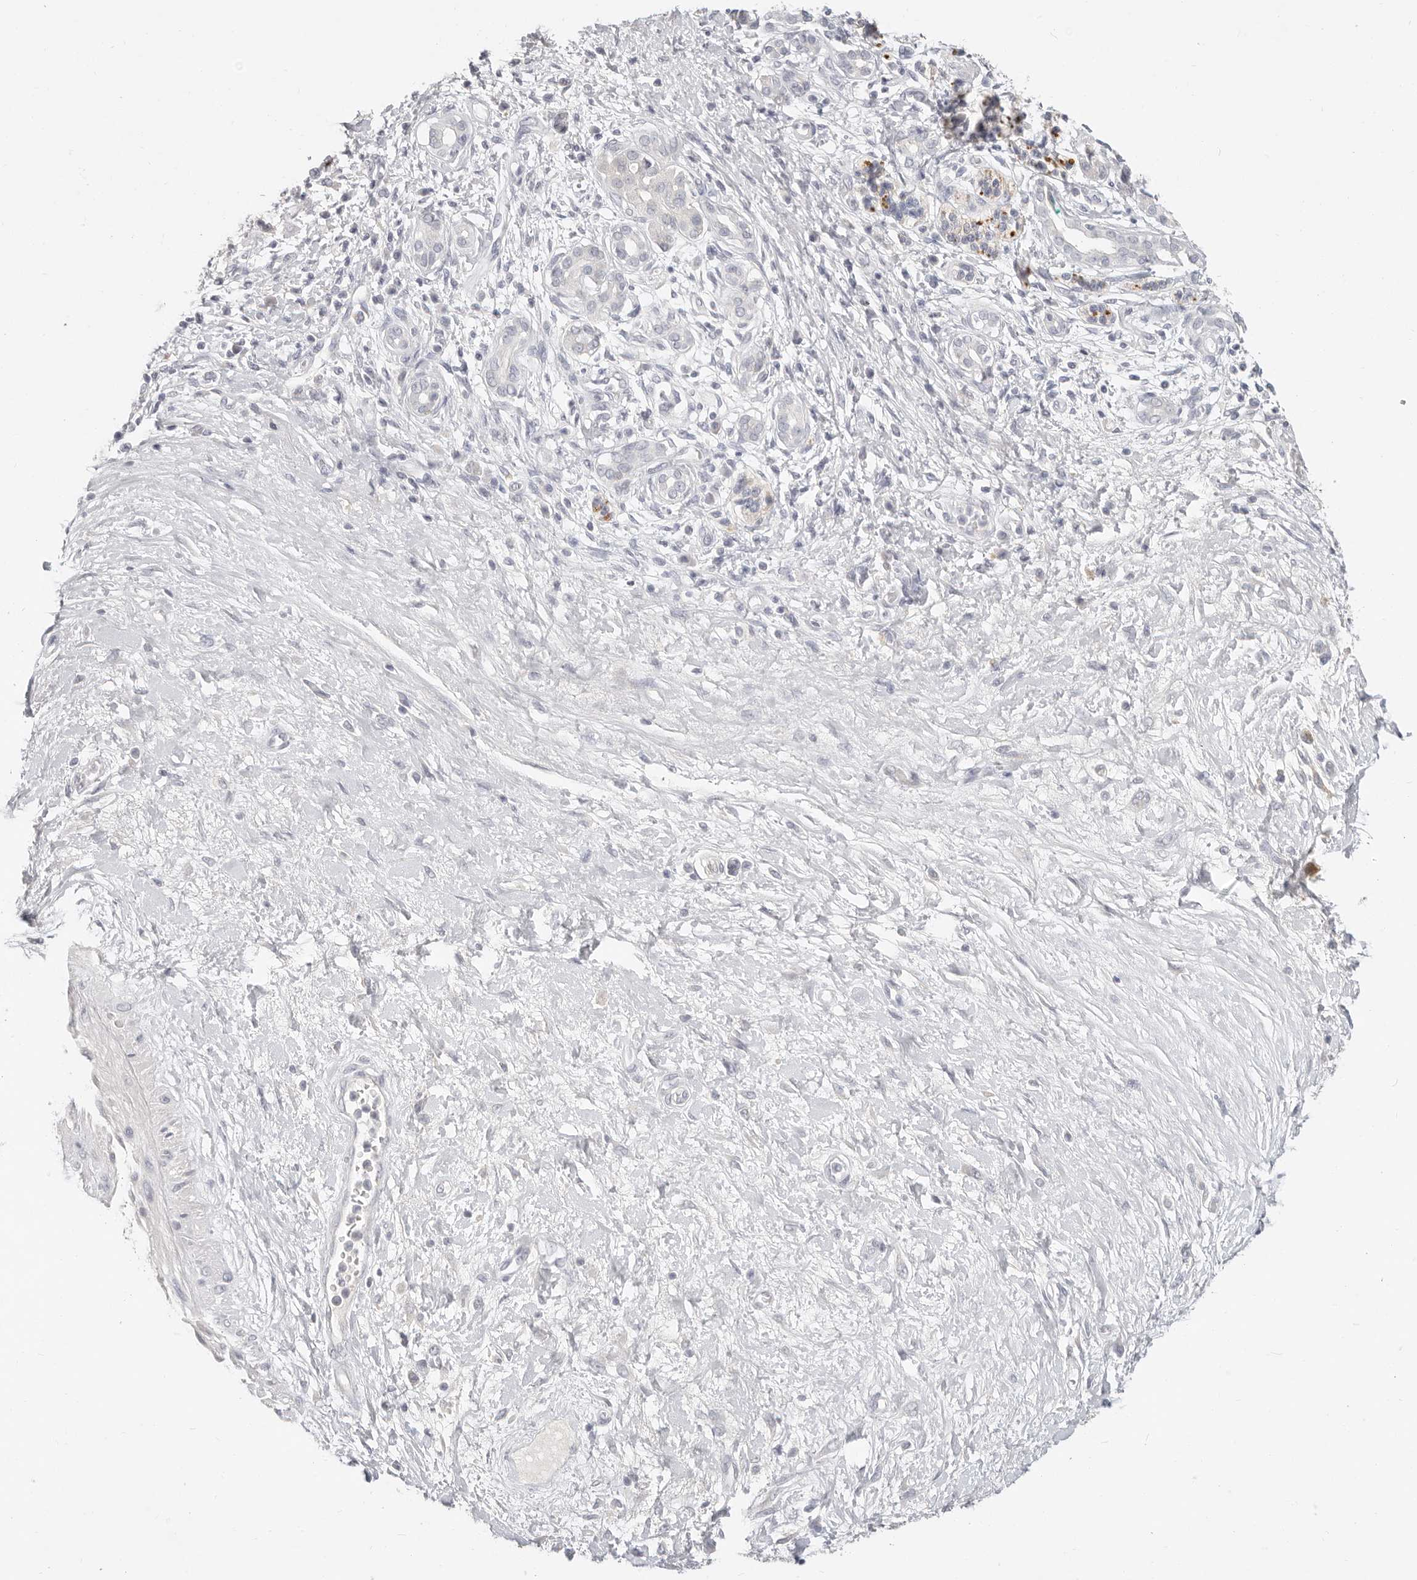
{"staining": {"intensity": "negative", "quantity": "none", "location": "none"}, "tissue": "pancreatic cancer", "cell_type": "Tumor cells", "image_type": "cancer", "snomed": [{"axis": "morphology", "description": "Adenocarcinoma, NOS"}, {"axis": "topography", "description": "Pancreas"}], "caption": "This is an immunohistochemistry photomicrograph of human pancreatic cancer (adenocarcinoma). There is no positivity in tumor cells.", "gene": "TMEM63B", "patient": {"sex": "male", "age": 78}}